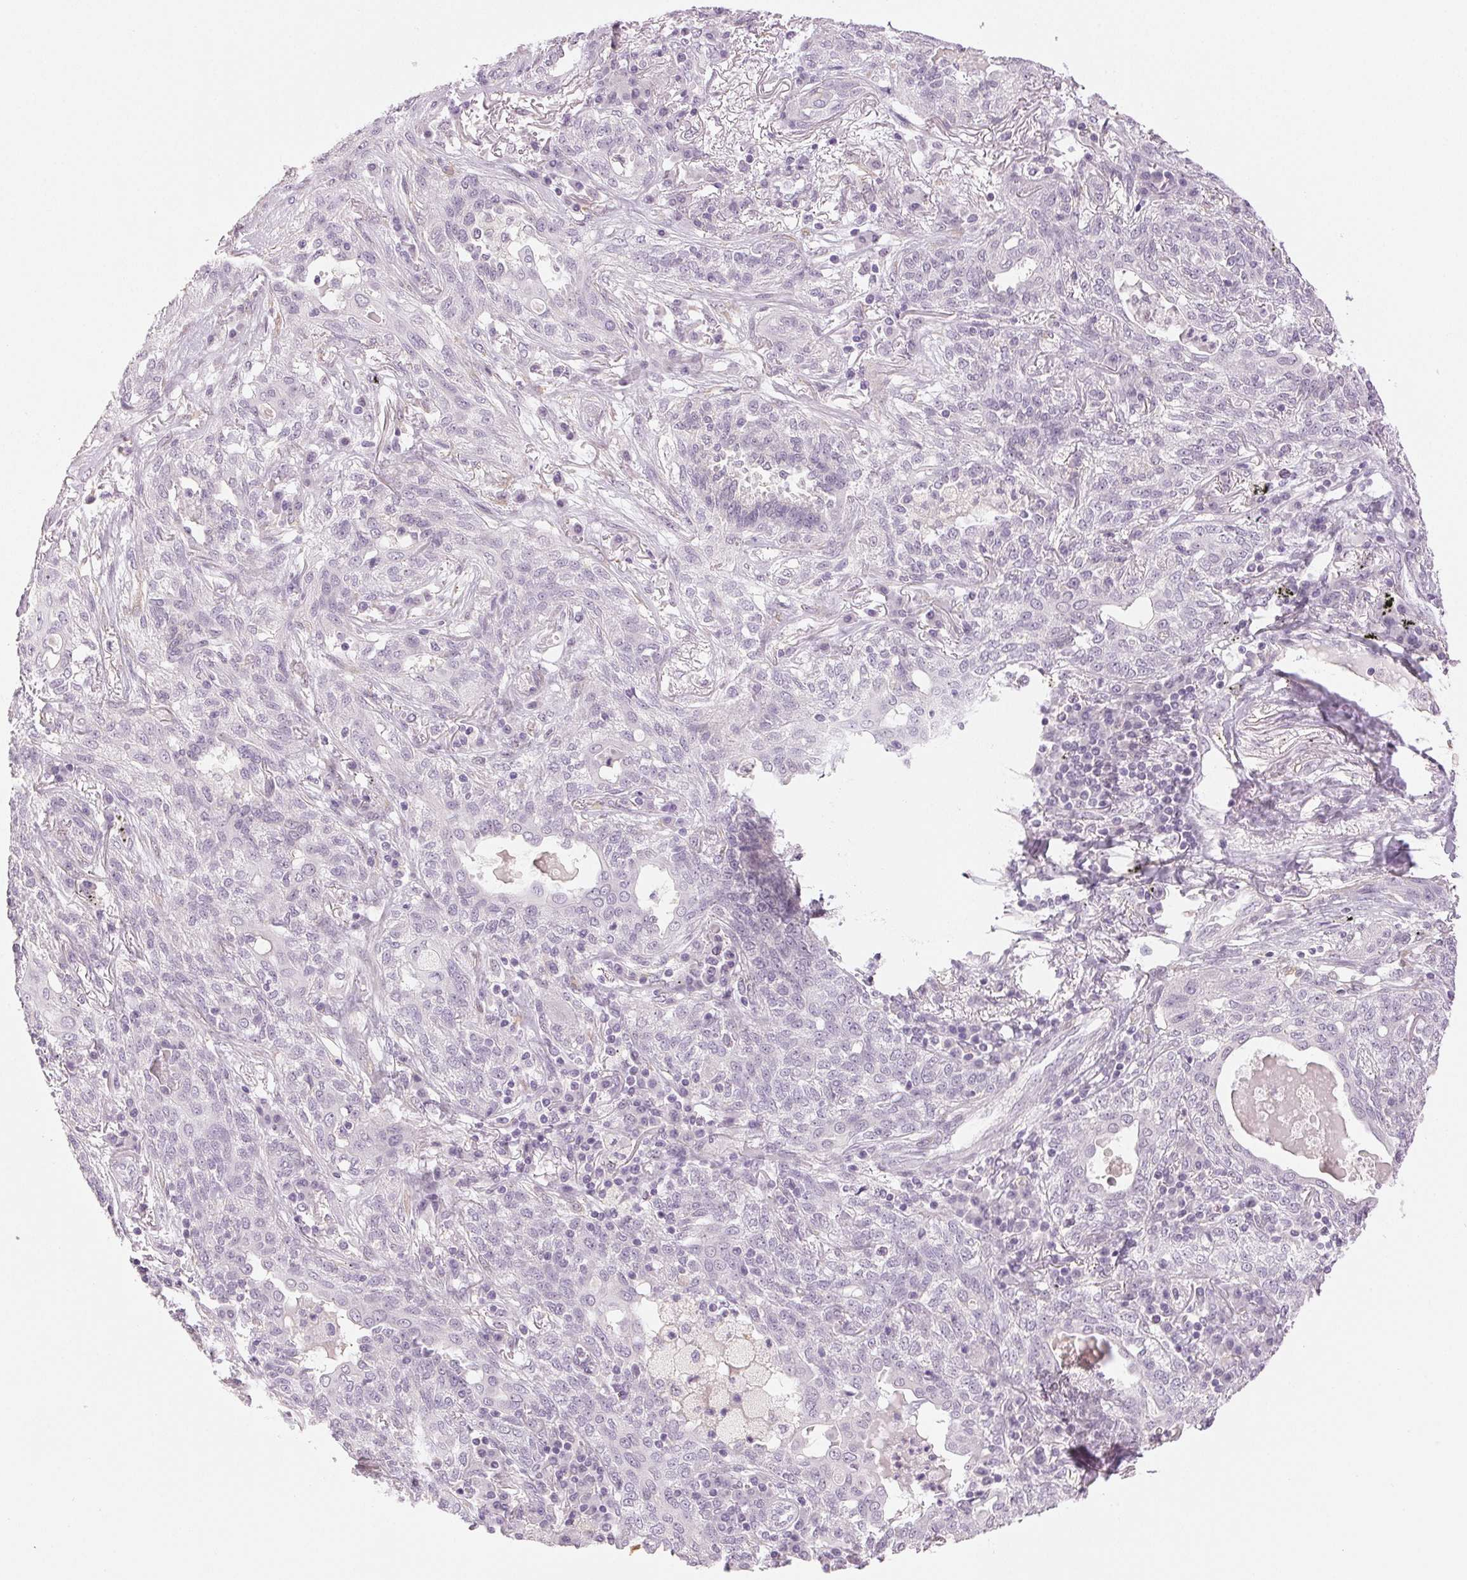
{"staining": {"intensity": "negative", "quantity": "none", "location": "none"}, "tissue": "lung cancer", "cell_type": "Tumor cells", "image_type": "cancer", "snomed": [{"axis": "morphology", "description": "Squamous cell carcinoma, NOS"}, {"axis": "topography", "description": "Lung"}], "caption": "Immunohistochemical staining of human lung cancer (squamous cell carcinoma) exhibits no significant positivity in tumor cells.", "gene": "MAP1LC3A", "patient": {"sex": "female", "age": 70}}